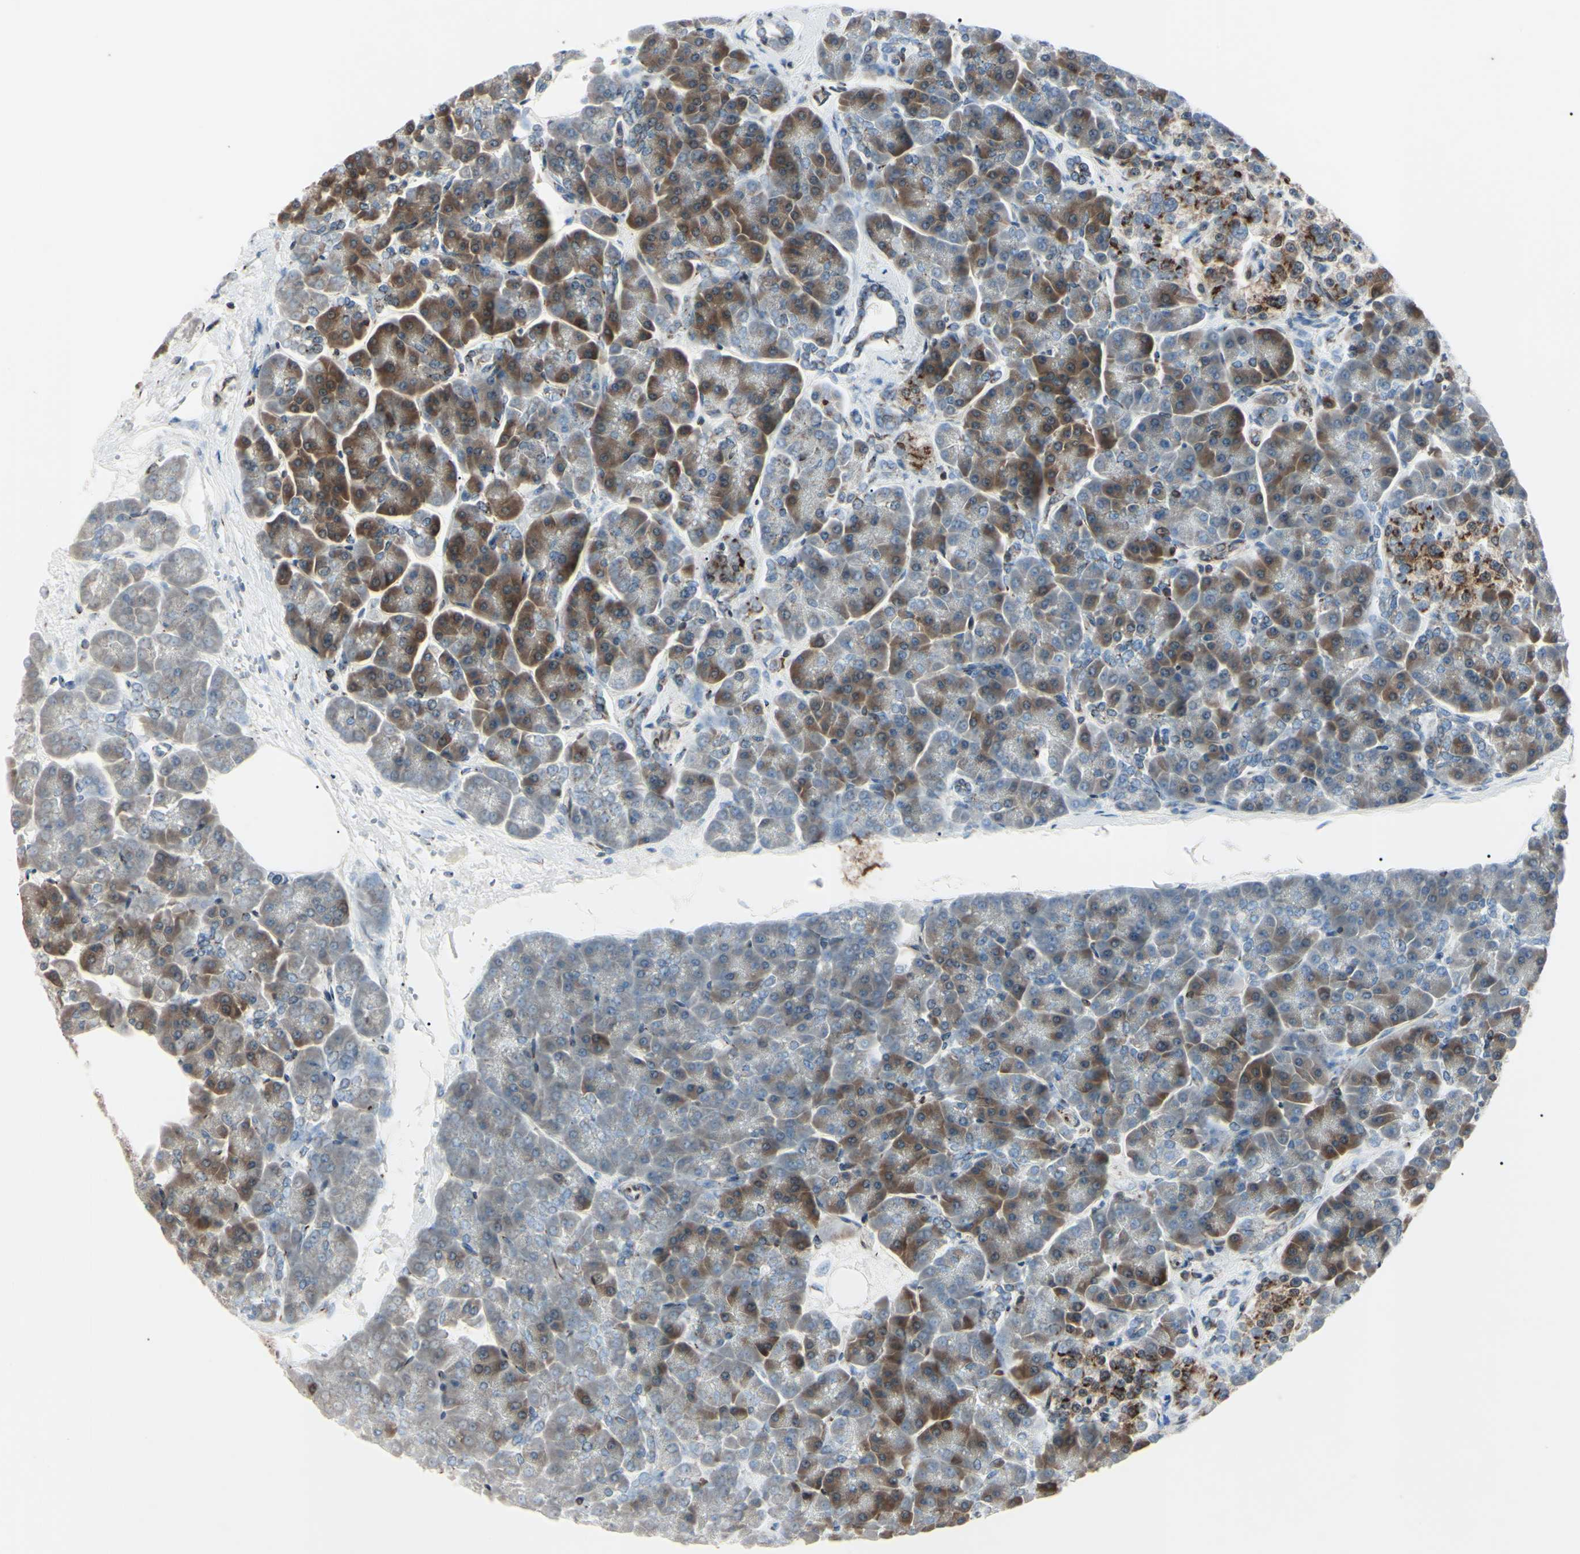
{"staining": {"intensity": "strong", "quantity": "25%-75%", "location": "cytoplasmic/membranous"}, "tissue": "pancreas", "cell_type": "Exocrine glandular cells", "image_type": "normal", "snomed": [{"axis": "morphology", "description": "Normal tissue, NOS"}, {"axis": "topography", "description": "Pancreas"}], "caption": "This image demonstrates immunohistochemistry staining of normal pancreas, with high strong cytoplasmic/membranous positivity in approximately 25%-75% of exocrine glandular cells.", "gene": "MAPRE1", "patient": {"sex": "female", "age": 70}}